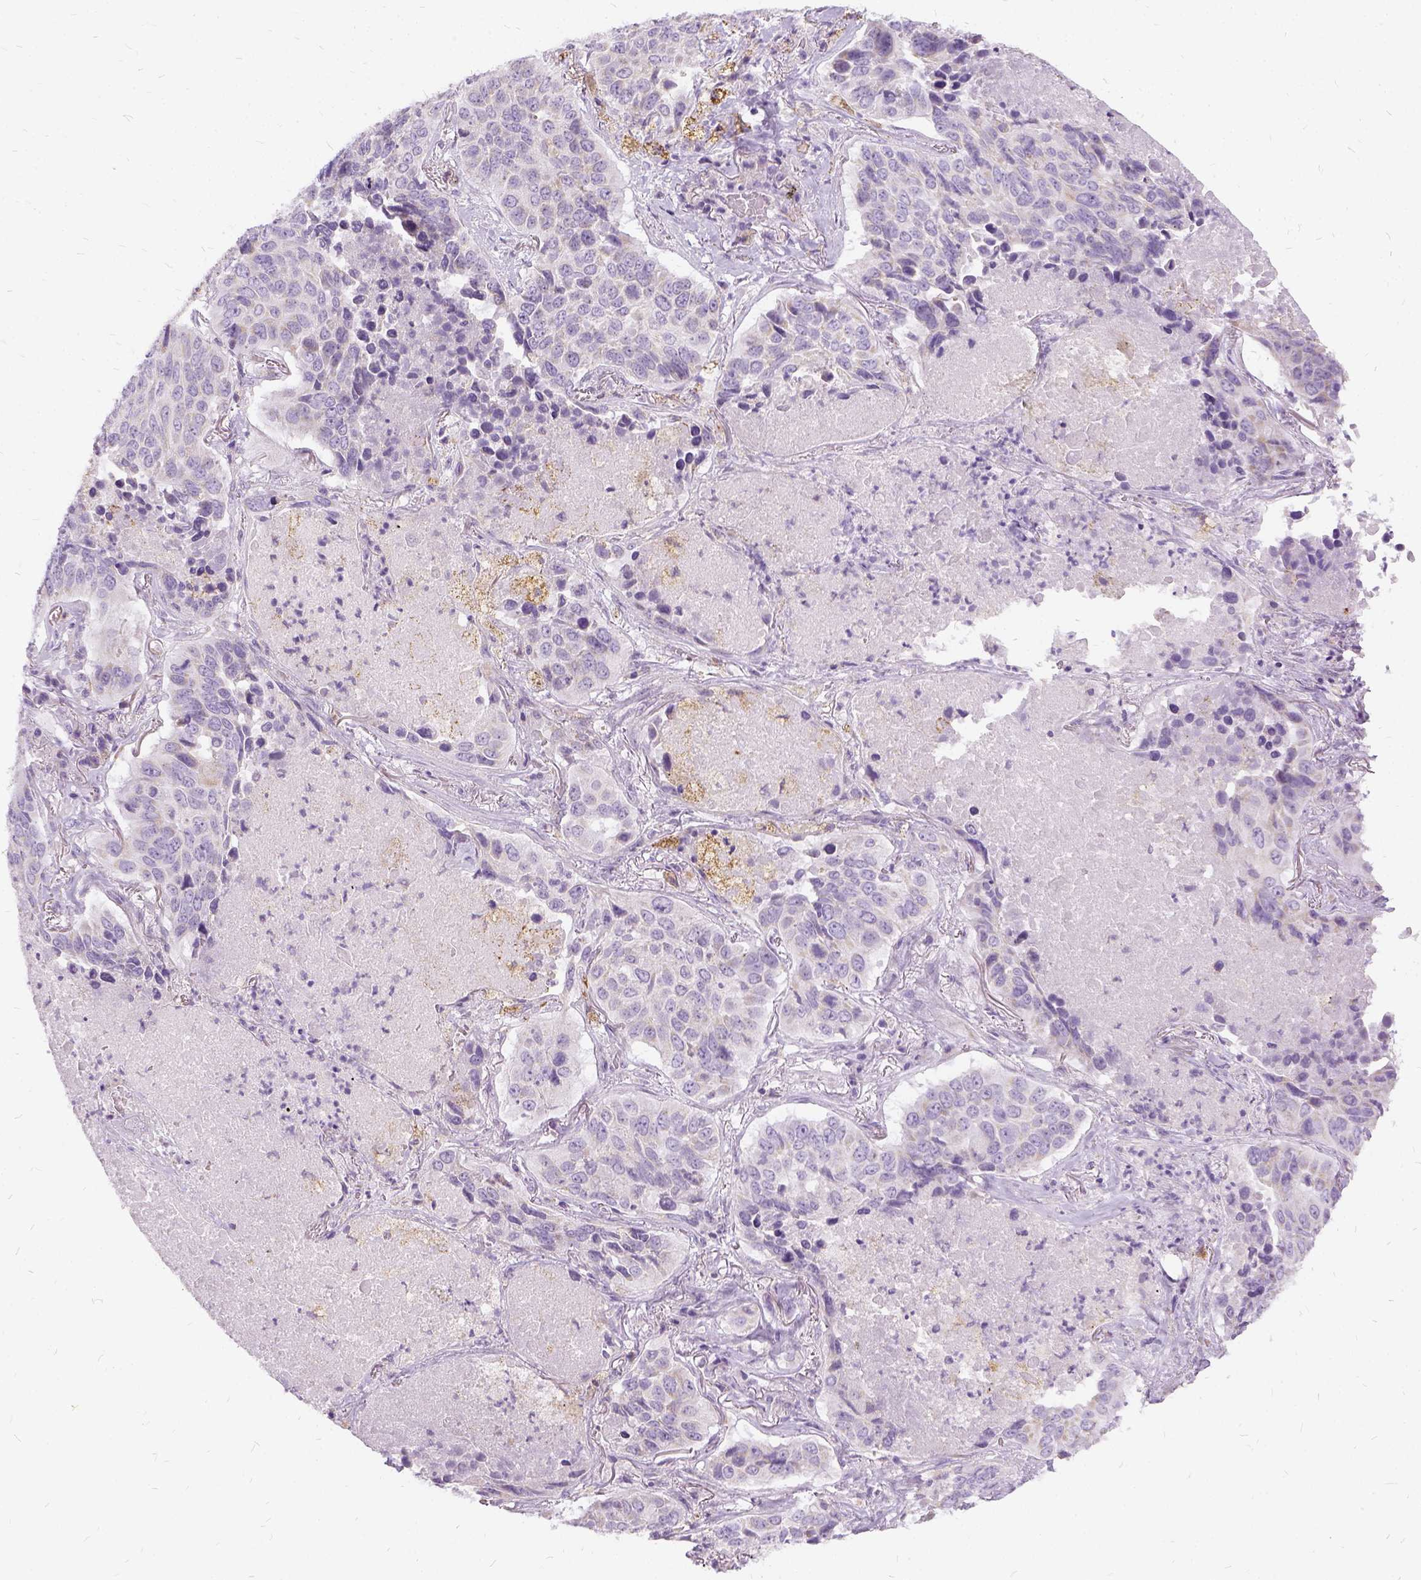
{"staining": {"intensity": "negative", "quantity": "none", "location": "none"}, "tissue": "lung cancer", "cell_type": "Tumor cells", "image_type": "cancer", "snomed": [{"axis": "morphology", "description": "Normal tissue, NOS"}, {"axis": "morphology", "description": "Squamous cell carcinoma, NOS"}, {"axis": "topography", "description": "Bronchus"}, {"axis": "topography", "description": "Lung"}], "caption": "Protein analysis of lung cancer shows no significant staining in tumor cells. (Brightfield microscopy of DAB immunohistochemistry at high magnification).", "gene": "FDX1", "patient": {"sex": "male", "age": 64}}